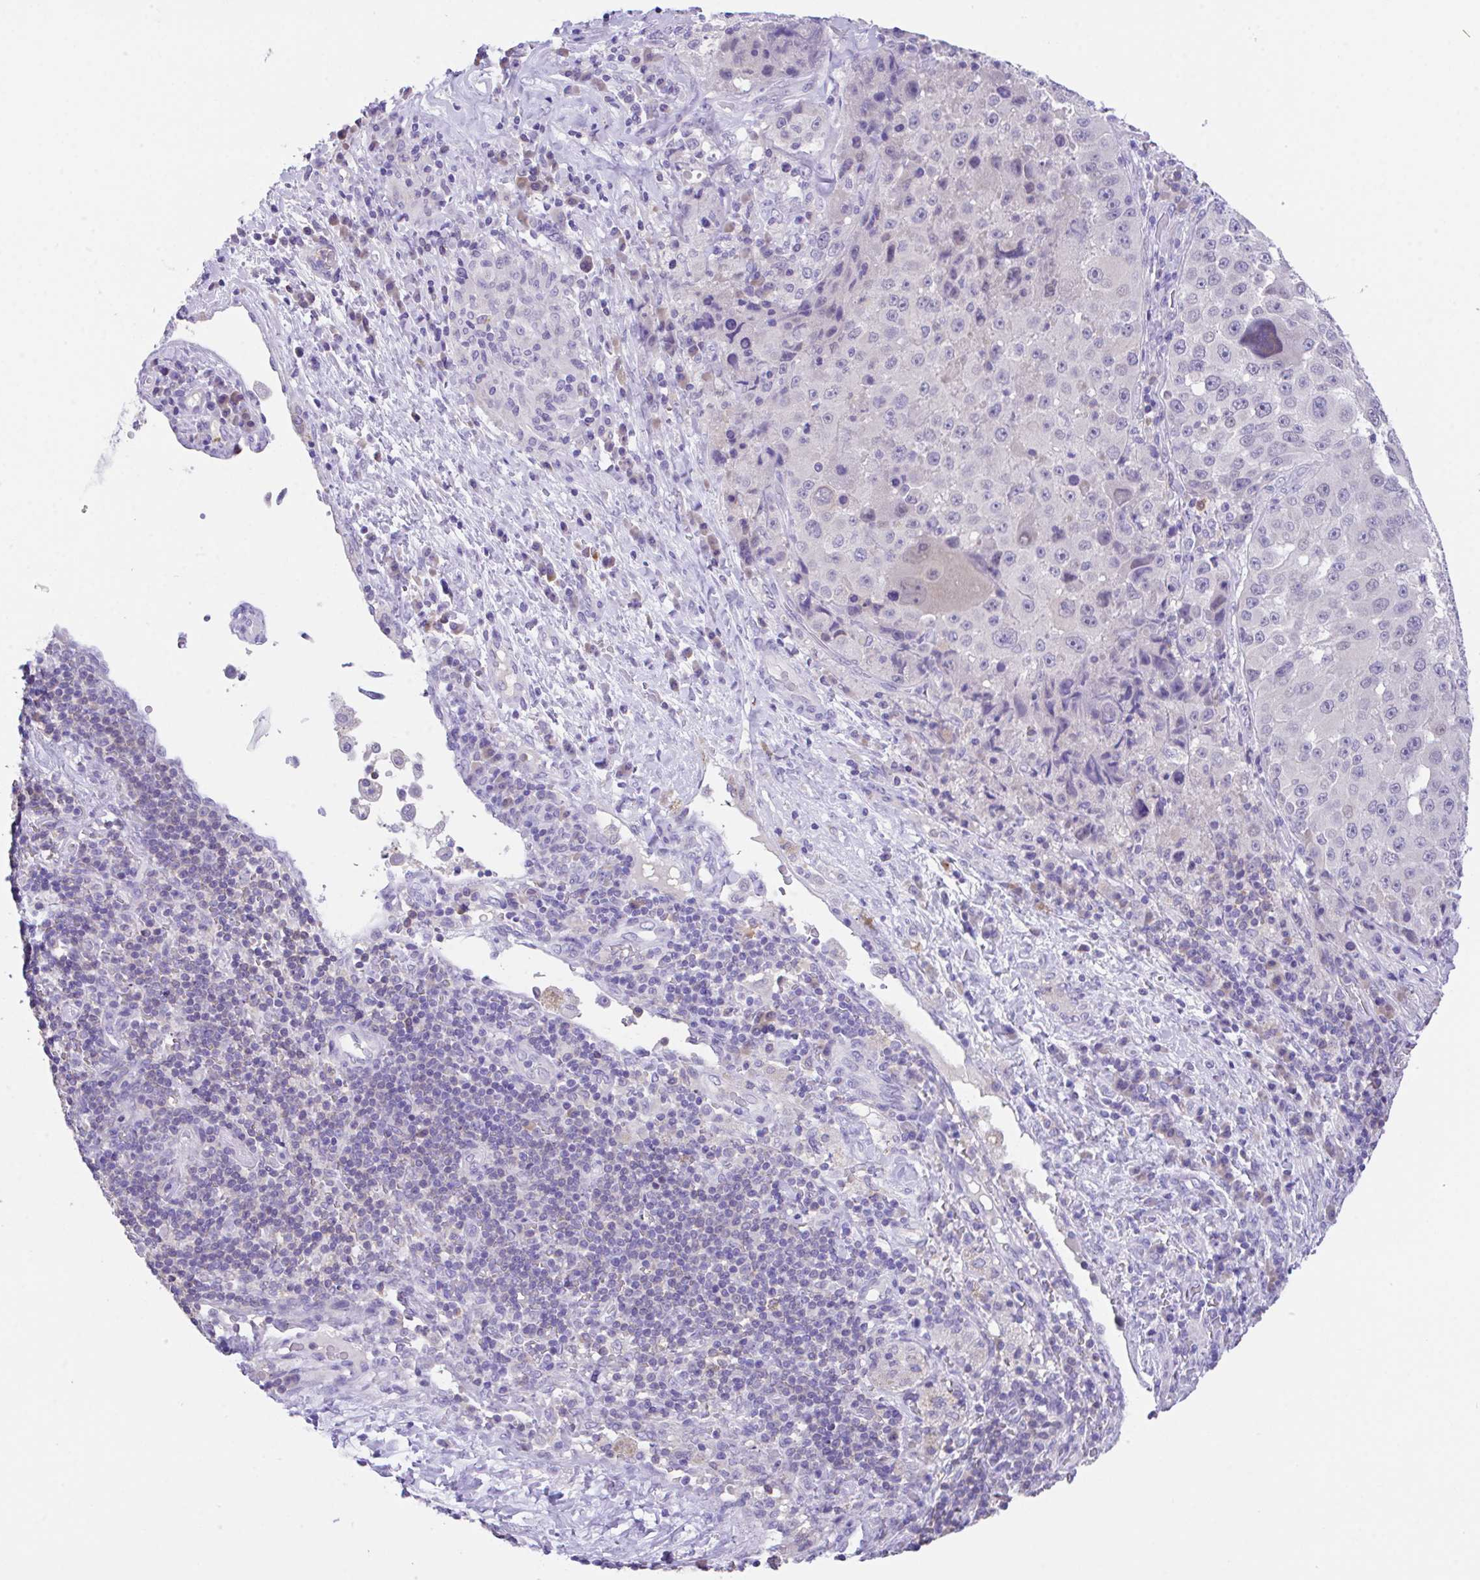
{"staining": {"intensity": "negative", "quantity": "none", "location": "none"}, "tissue": "melanoma", "cell_type": "Tumor cells", "image_type": "cancer", "snomed": [{"axis": "morphology", "description": "Malignant melanoma, Metastatic site"}, {"axis": "topography", "description": "Lymph node"}], "caption": "This is an immunohistochemistry micrograph of melanoma. There is no expression in tumor cells.", "gene": "HOXB4", "patient": {"sex": "male", "age": 62}}